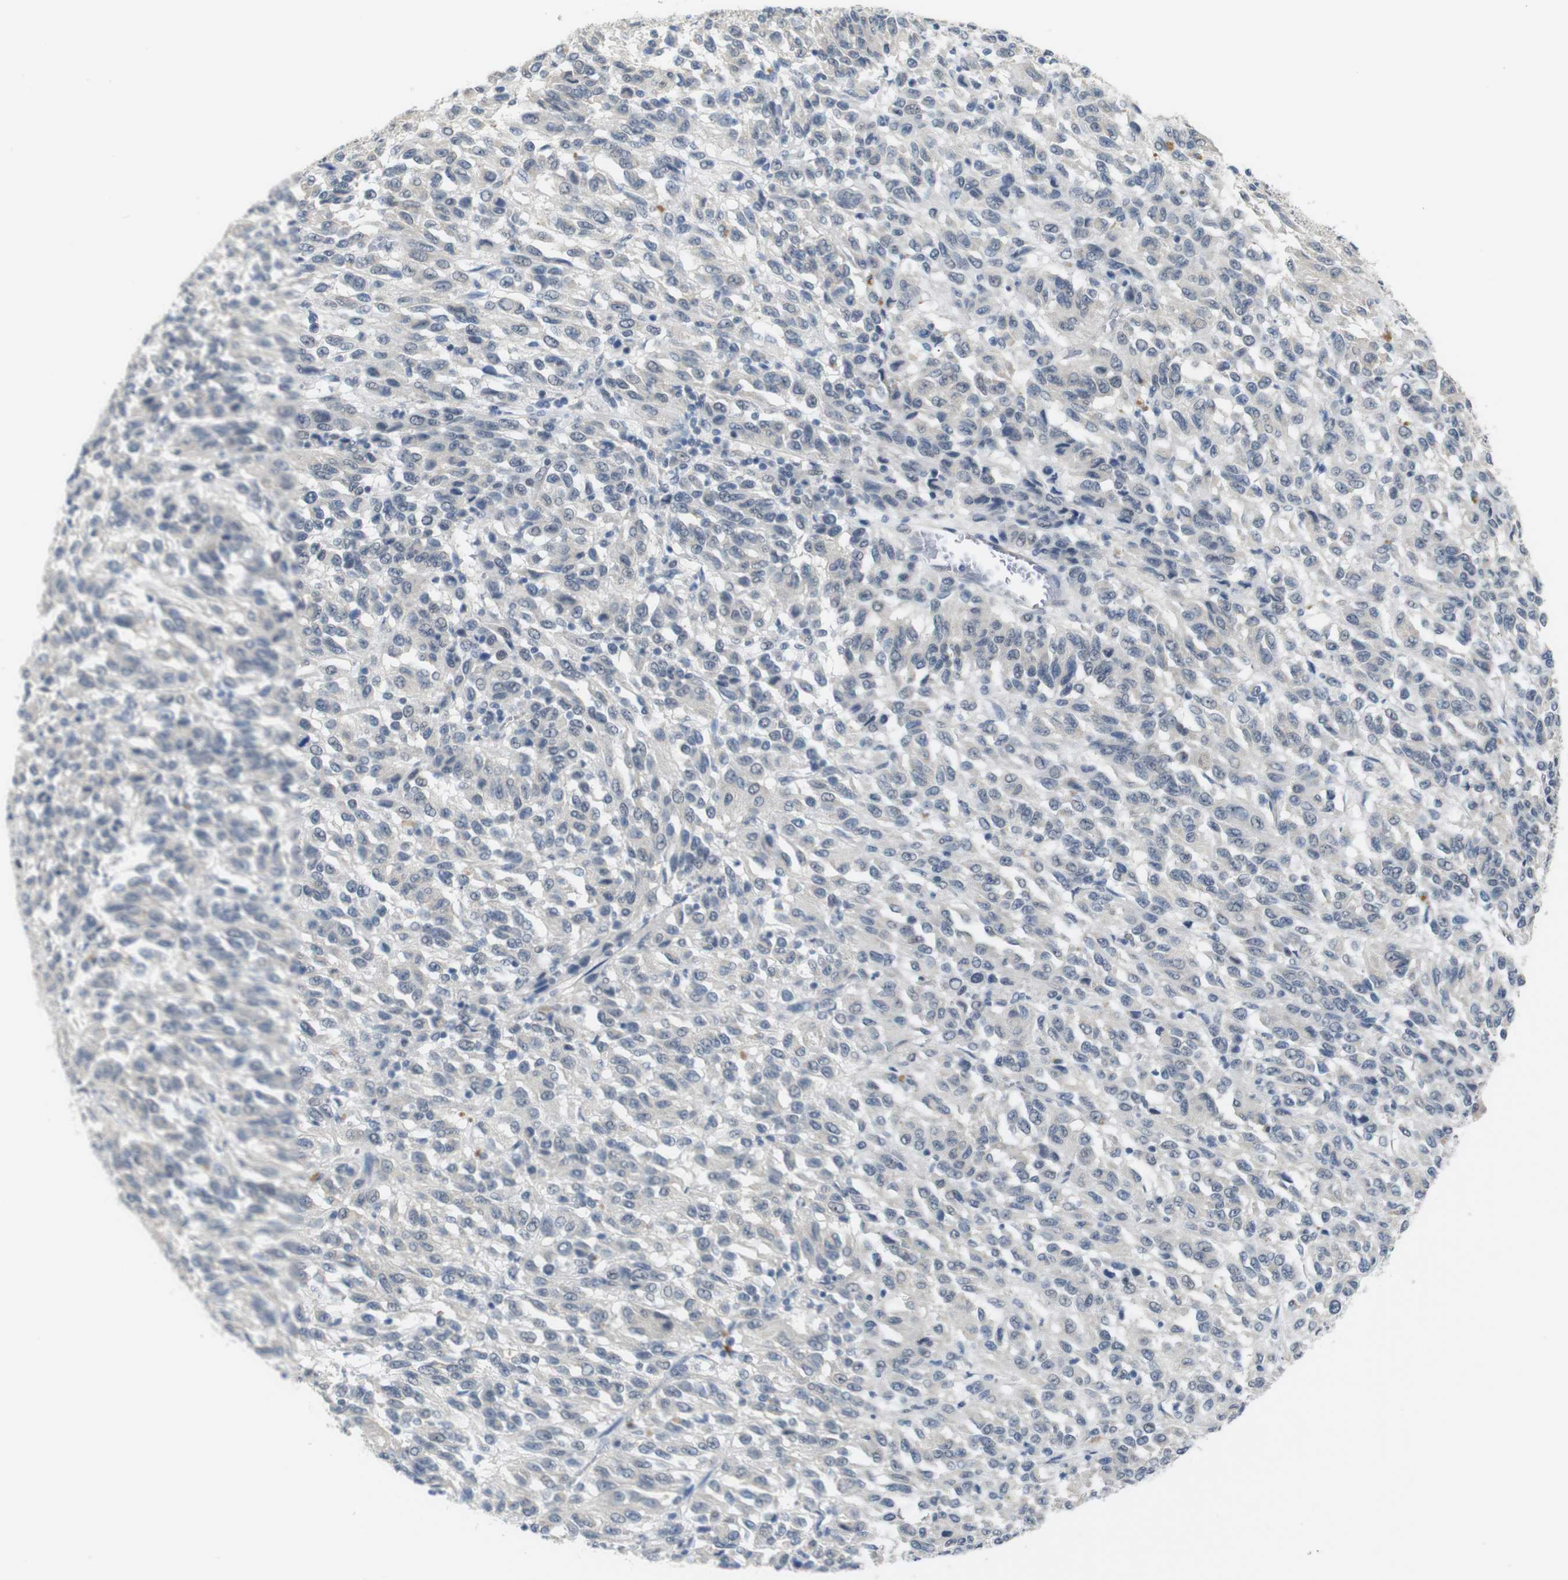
{"staining": {"intensity": "negative", "quantity": "none", "location": "none"}, "tissue": "melanoma", "cell_type": "Tumor cells", "image_type": "cancer", "snomed": [{"axis": "morphology", "description": "Malignant melanoma, Metastatic site"}, {"axis": "topography", "description": "Lung"}], "caption": "IHC micrograph of human malignant melanoma (metastatic site) stained for a protein (brown), which reveals no expression in tumor cells.", "gene": "GPR158", "patient": {"sex": "male", "age": 64}}